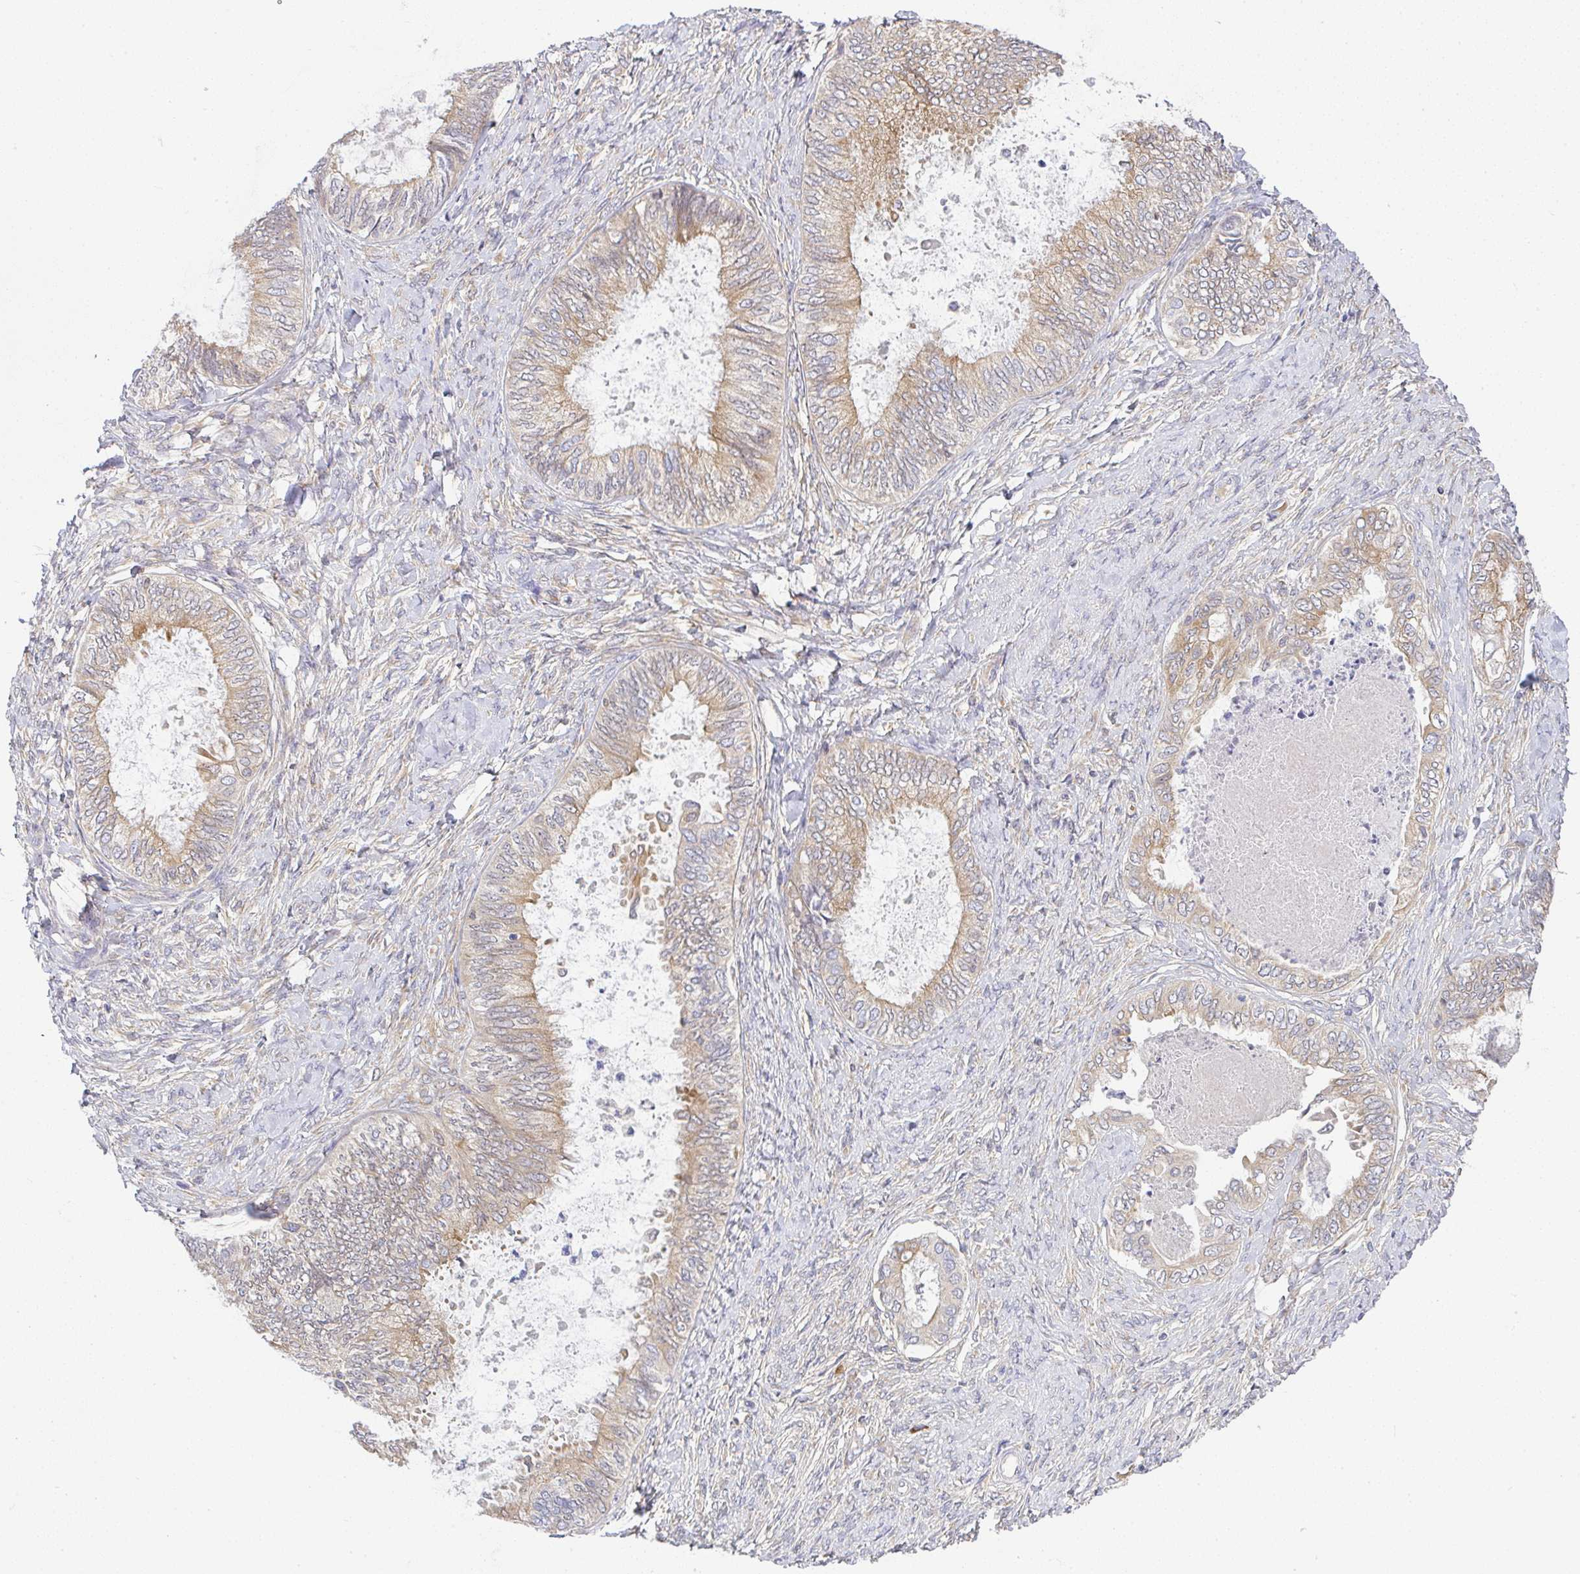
{"staining": {"intensity": "moderate", "quantity": ">75%", "location": "cytoplasmic/membranous"}, "tissue": "ovarian cancer", "cell_type": "Tumor cells", "image_type": "cancer", "snomed": [{"axis": "morphology", "description": "Carcinoma, endometroid"}, {"axis": "topography", "description": "Ovary"}], "caption": "Tumor cells demonstrate moderate cytoplasmic/membranous staining in about >75% of cells in endometroid carcinoma (ovarian). (Brightfield microscopy of DAB IHC at high magnification).", "gene": "DERL2", "patient": {"sex": "female", "age": 70}}